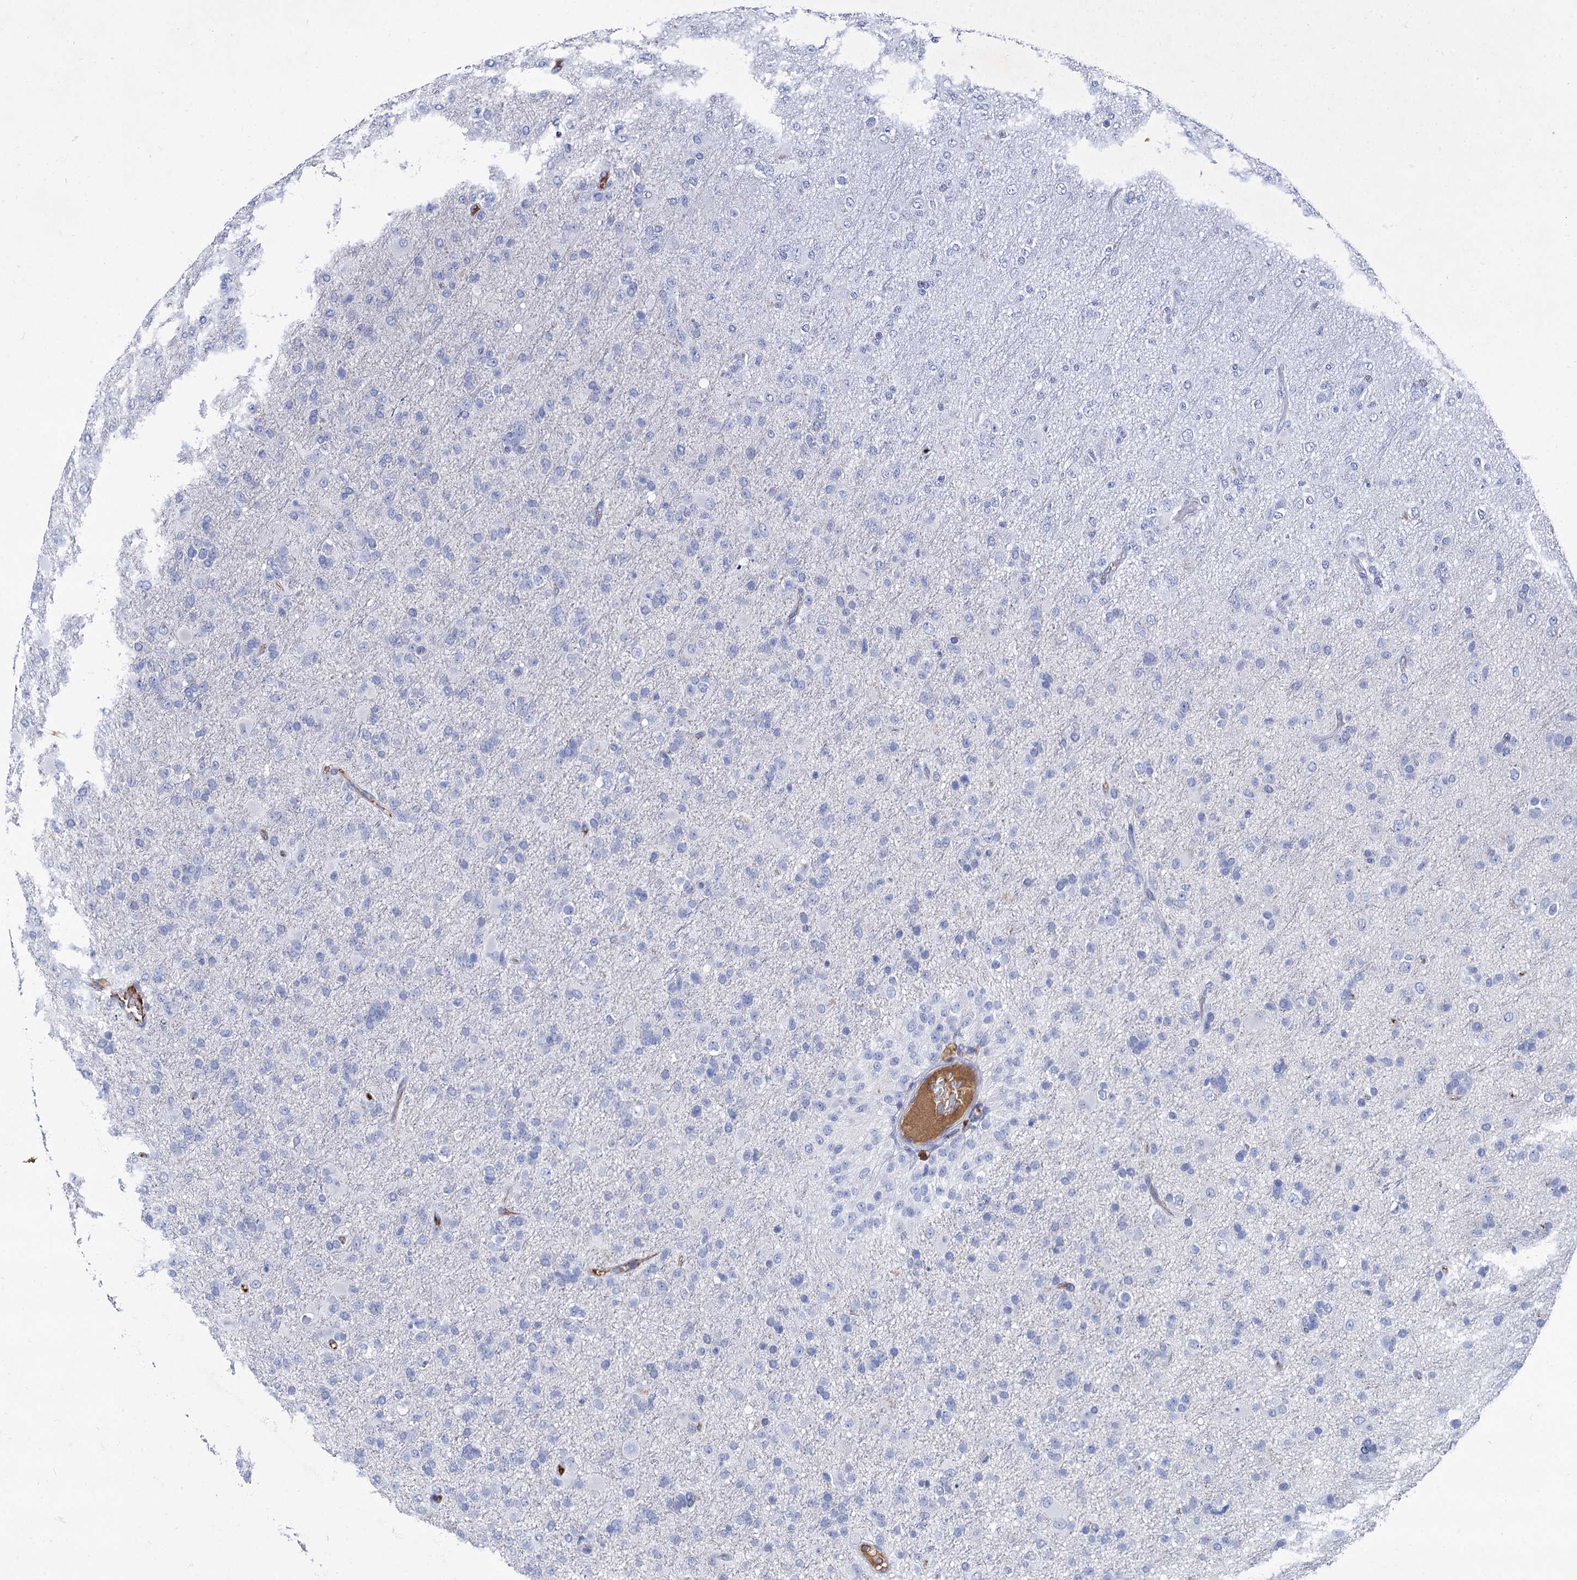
{"staining": {"intensity": "negative", "quantity": "none", "location": "none"}, "tissue": "glioma", "cell_type": "Tumor cells", "image_type": "cancer", "snomed": [{"axis": "morphology", "description": "Glioma, malignant, Low grade"}, {"axis": "topography", "description": "Brain"}], "caption": "High power microscopy histopathology image of an immunohistochemistry micrograph of glioma, revealing no significant positivity in tumor cells. The staining was performed using DAB (3,3'-diaminobenzidine) to visualize the protein expression in brown, while the nuclei were stained in blue with hematoxylin (Magnification: 20x).", "gene": "TMEM72", "patient": {"sex": "male", "age": 65}}